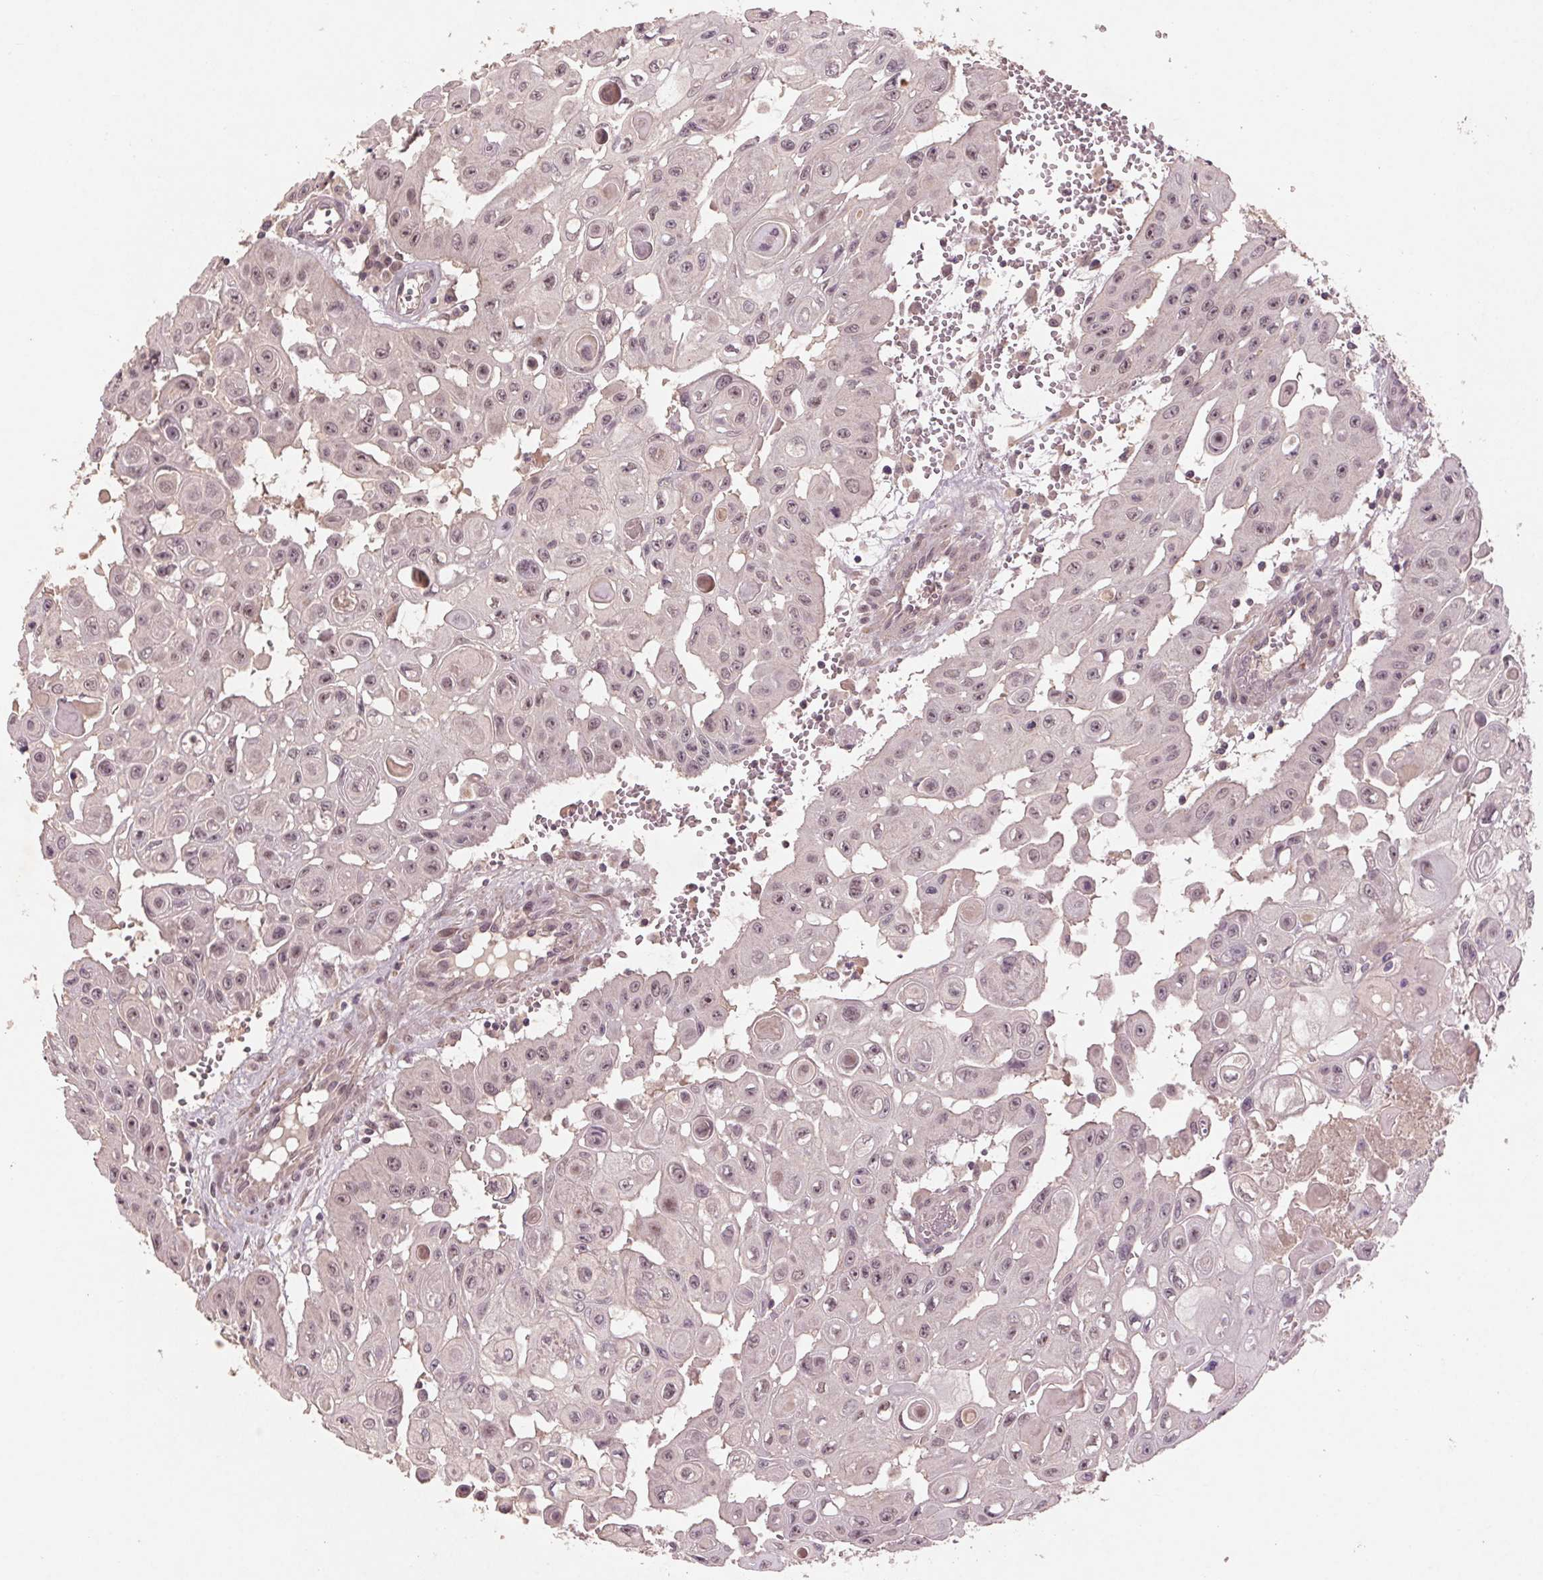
{"staining": {"intensity": "weak", "quantity": "25%-75%", "location": "nuclear"}, "tissue": "head and neck cancer", "cell_type": "Tumor cells", "image_type": "cancer", "snomed": [{"axis": "morphology", "description": "Adenocarcinoma, NOS"}, {"axis": "topography", "description": "Head-Neck"}], "caption": "Protein analysis of head and neck cancer tissue demonstrates weak nuclear expression in approximately 25%-75% of tumor cells.", "gene": "SMLR1", "patient": {"sex": "male", "age": 73}}